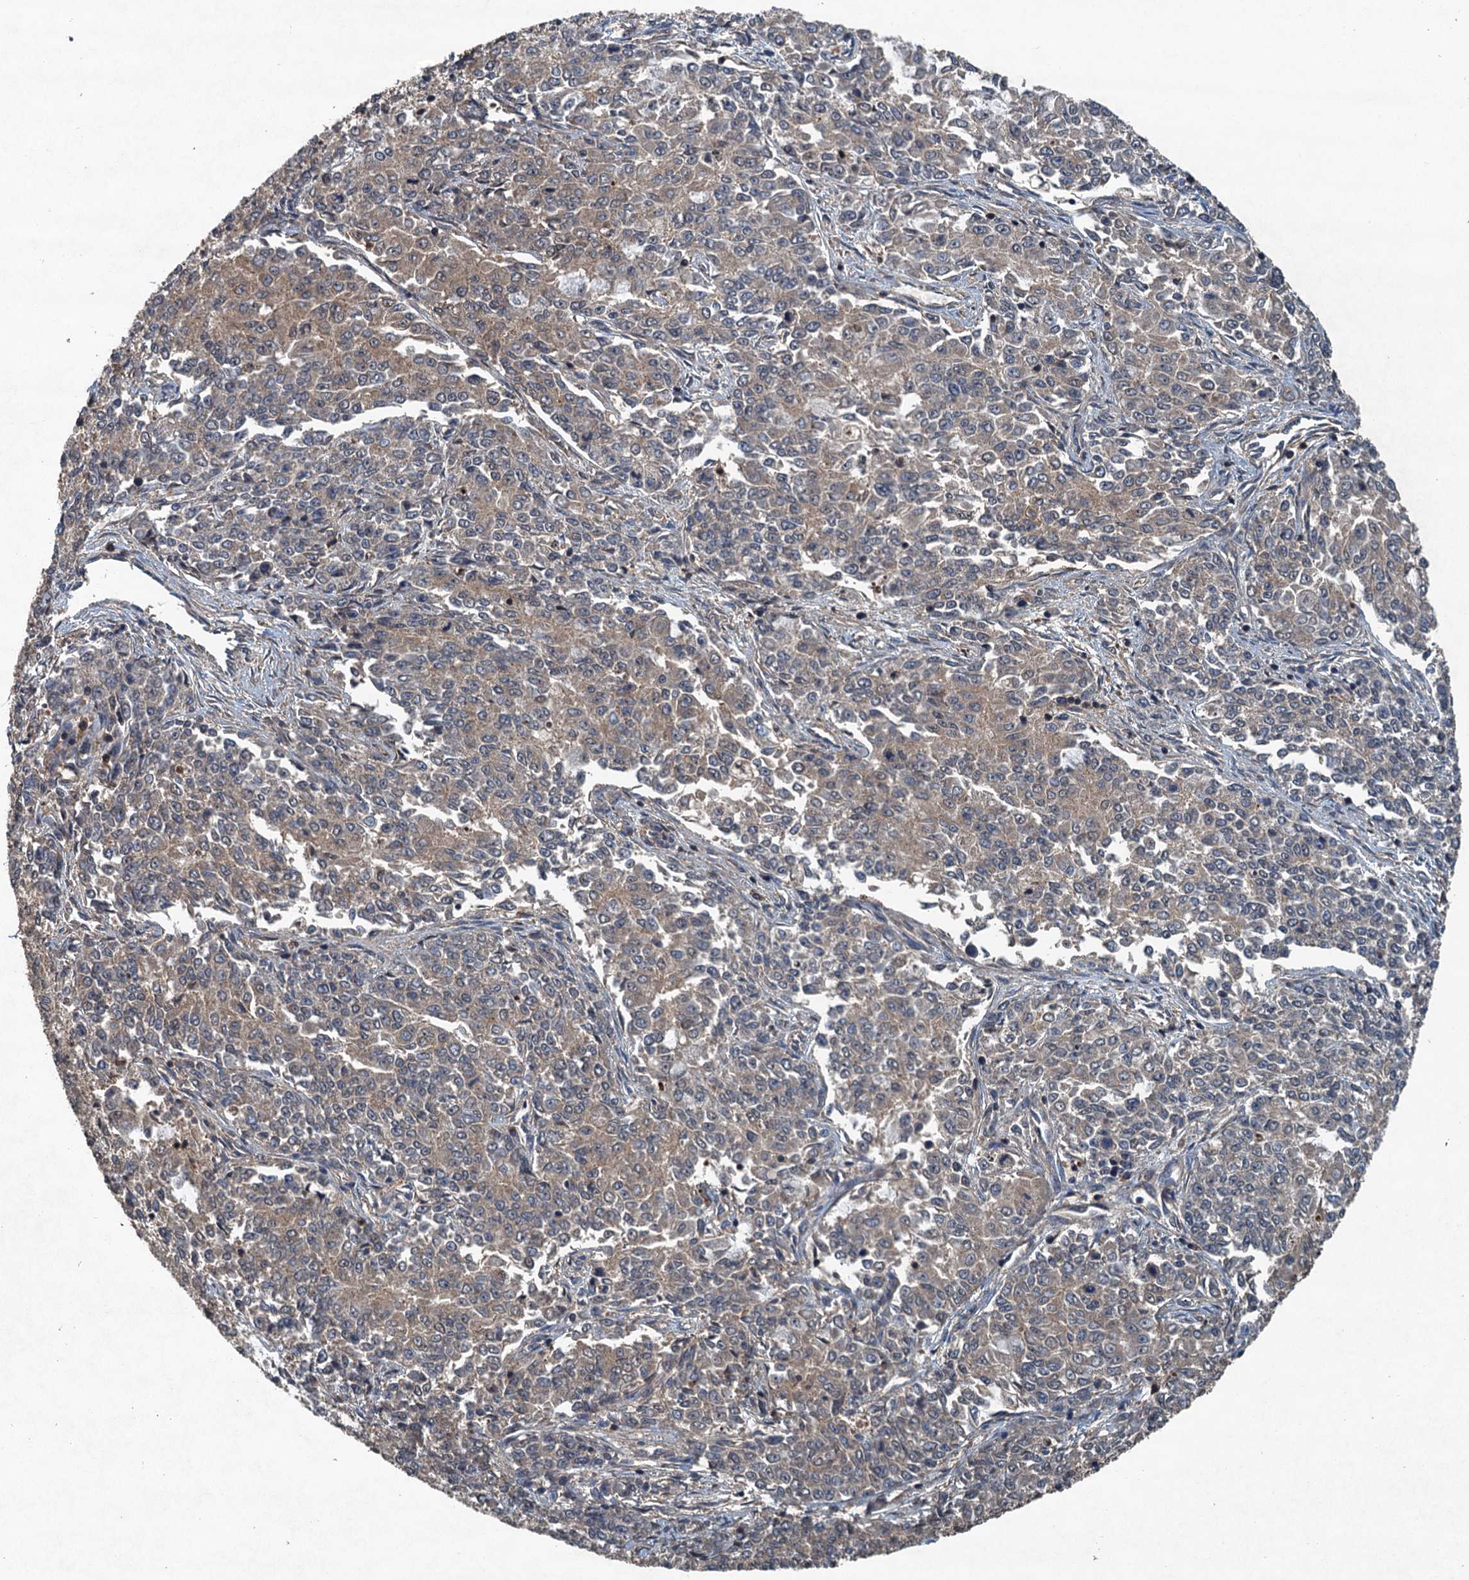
{"staining": {"intensity": "weak", "quantity": ">75%", "location": "cytoplasmic/membranous"}, "tissue": "endometrial cancer", "cell_type": "Tumor cells", "image_type": "cancer", "snomed": [{"axis": "morphology", "description": "Adenocarcinoma, NOS"}, {"axis": "topography", "description": "Endometrium"}], "caption": "Protein expression analysis of endometrial cancer reveals weak cytoplasmic/membranous staining in approximately >75% of tumor cells.", "gene": "BORCS5", "patient": {"sex": "female", "age": 50}}